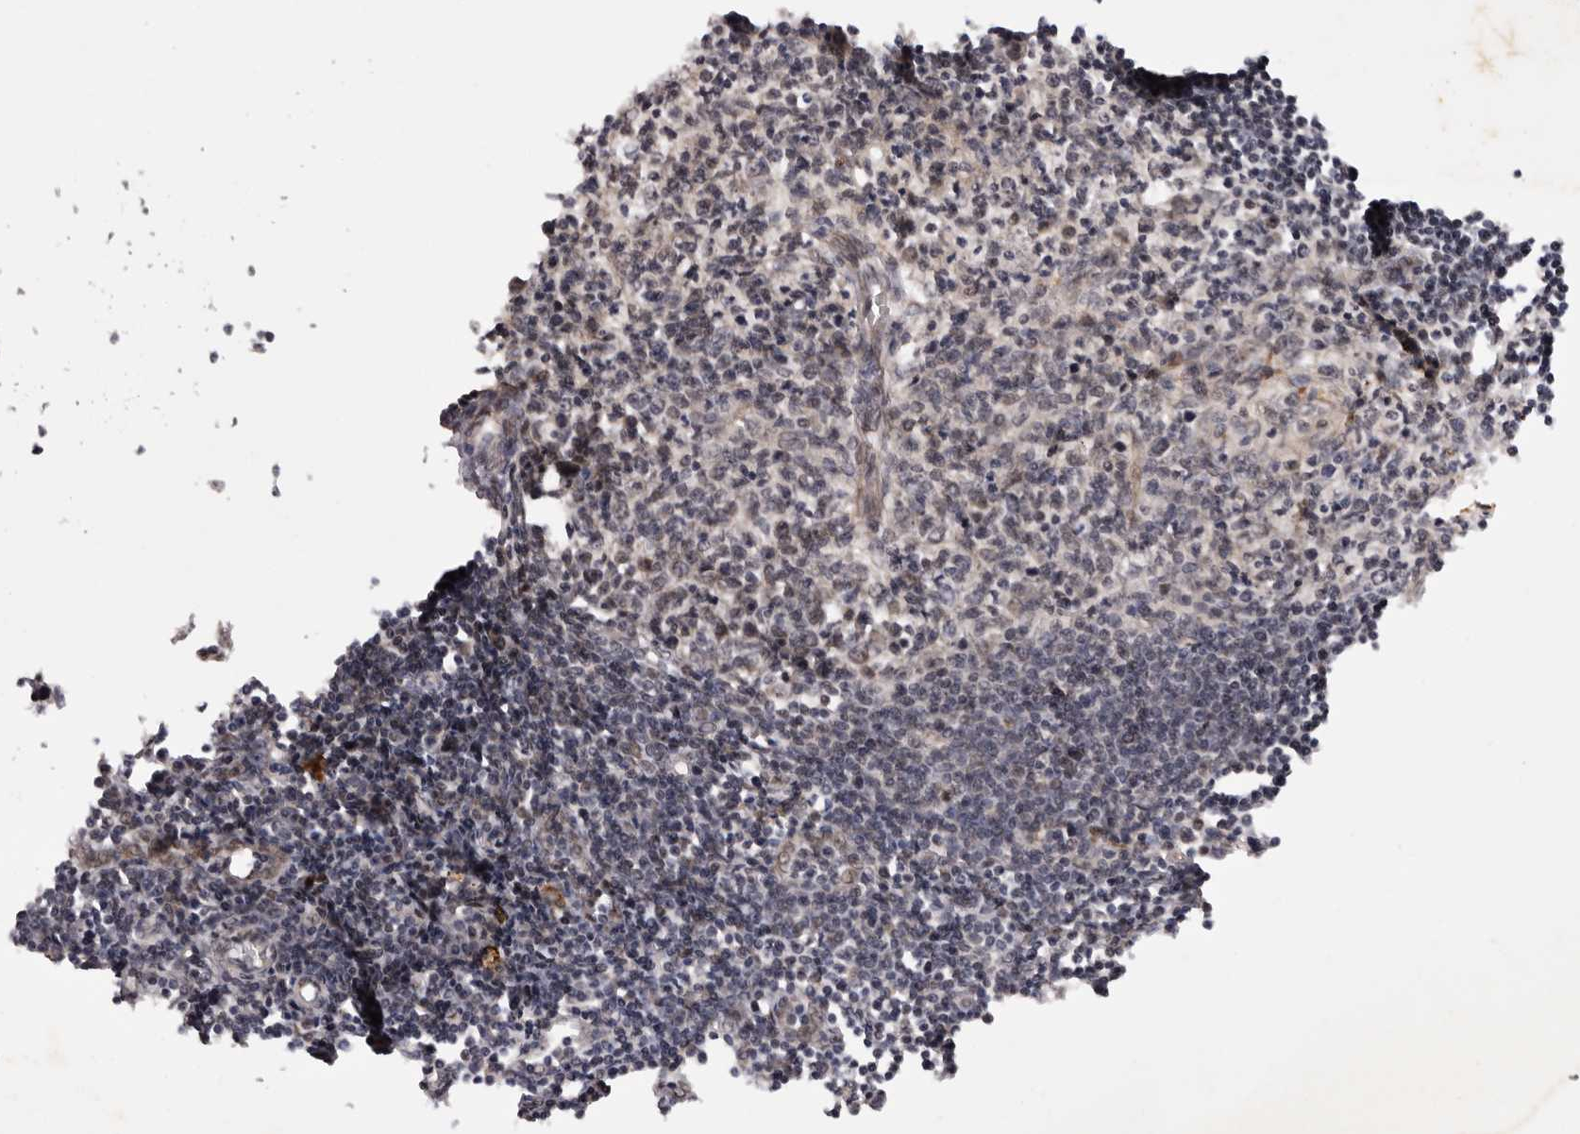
{"staining": {"intensity": "weak", "quantity": "25%-75%", "location": "cytoplasmic/membranous,nuclear"}, "tissue": "lymph node", "cell_type": "Germinal center cells", "image_type": "normal", "snomed": [{"axis": "morphology", "description": "Normal tissue, NOS"}, {"axis": "morphology", "description": "Malignant melanoma, Metastatic site"}, {"axis": "topography", "description": "Lymph node"}], "caption": "This is a photomicrograph of IHC staining of benign lymph node, which shows weak positivity in the cytoplasmic/membranous,nuclear of germinal center cells.", "gene": "TARS2", "patient": {"sex": "male", "age": 41}}